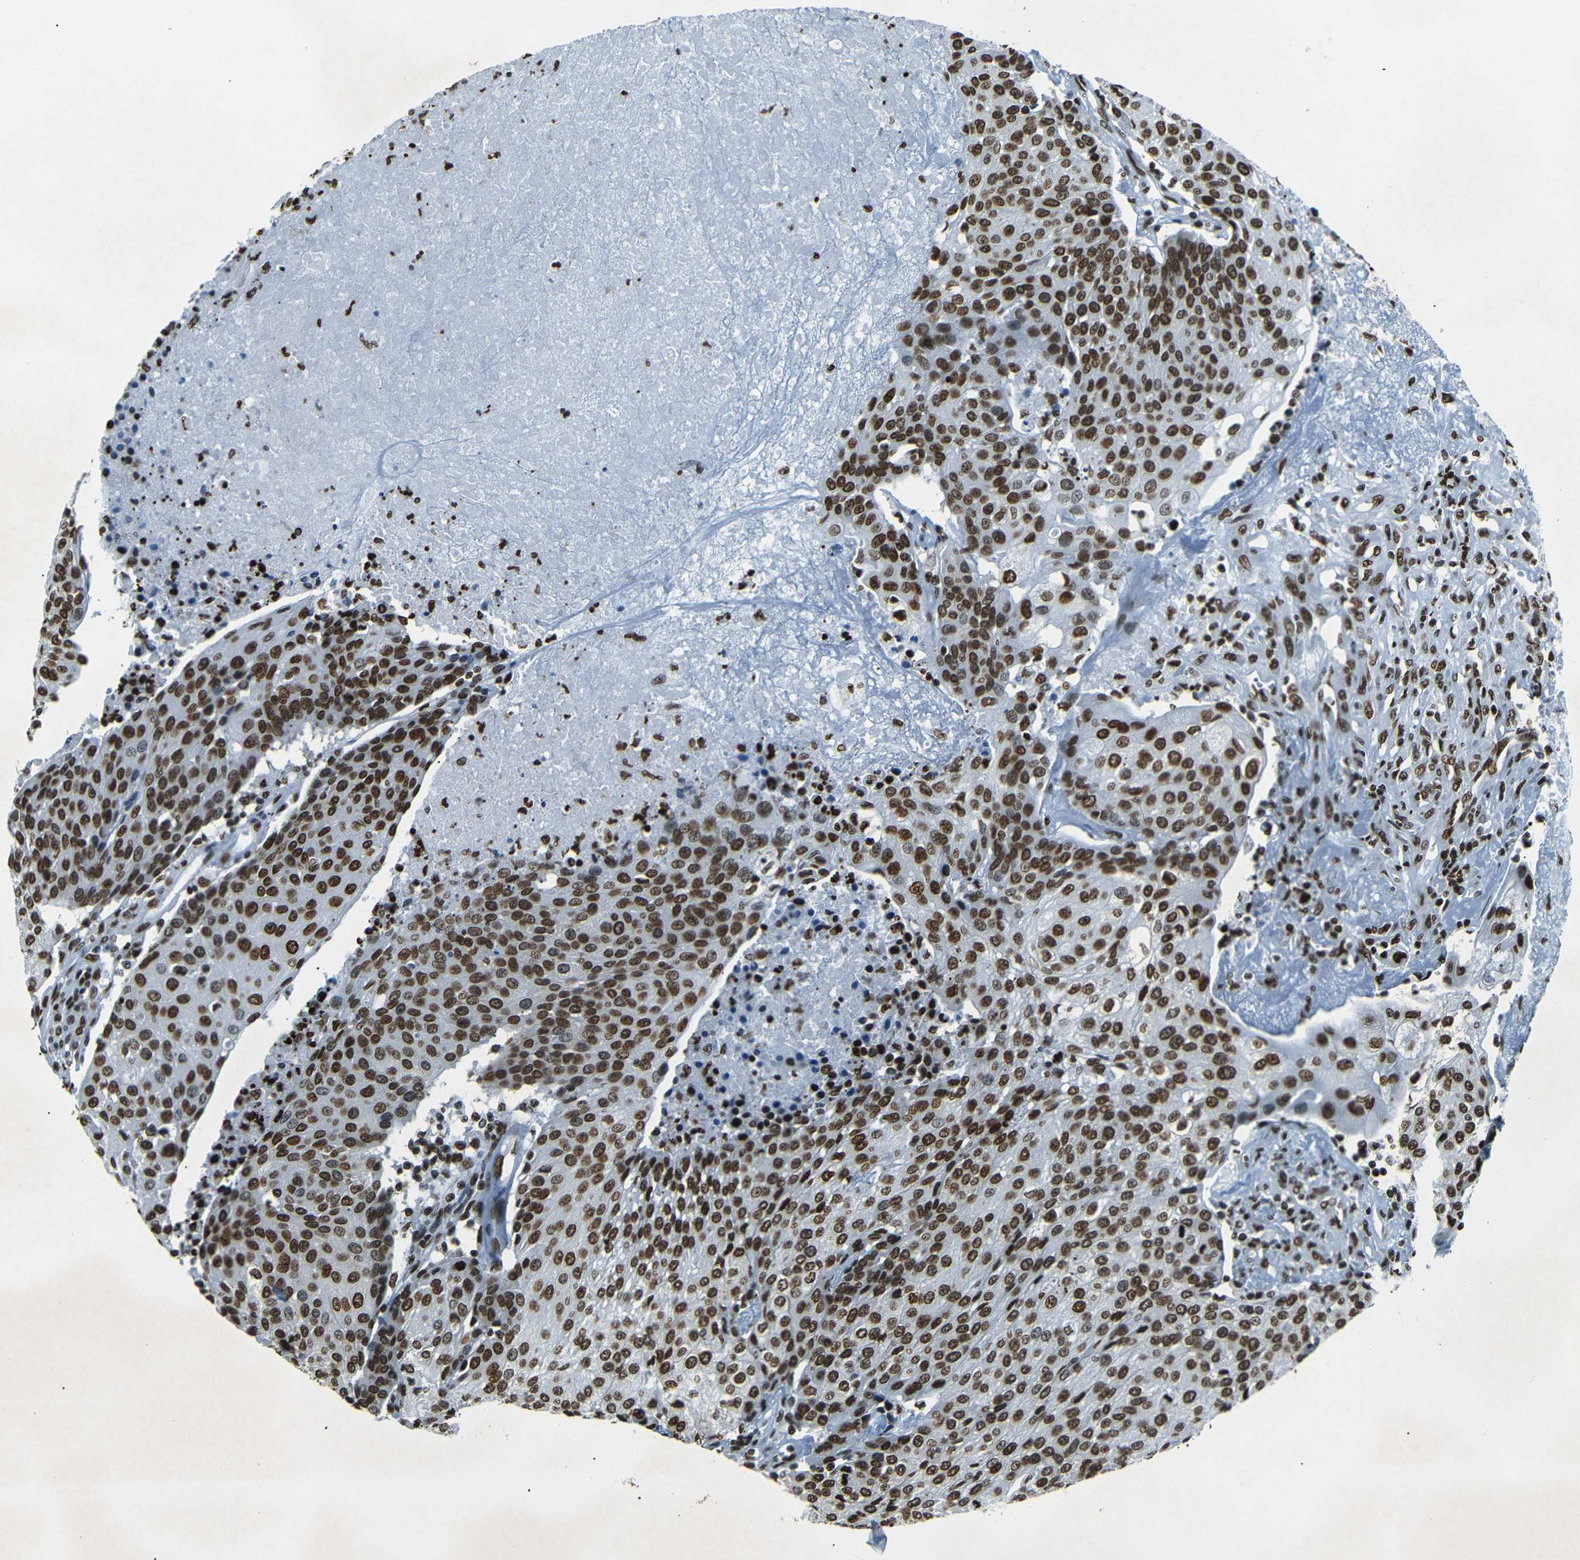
{"staining": {"intensity": "strong", "quantity": "25%-75%", "location": "nuclear"}, "tissue": "urothelial cancer", "cell_type": "Tumor cells", "image_type": "cancer", "snomed": [{"axis": "morphology", "description": "Urothelial carcinoma, High grade"}, {"axis": "topography", "description": "Urinary bladder"}], "caption": "This is an image of immunohistochemistry staining of urothelial carcinoma (high-grade), which shows strong positivity in the nuclear of tumor cells.", "gene": "HMGN1", "patient": {"sex": "female", "age": 85}}